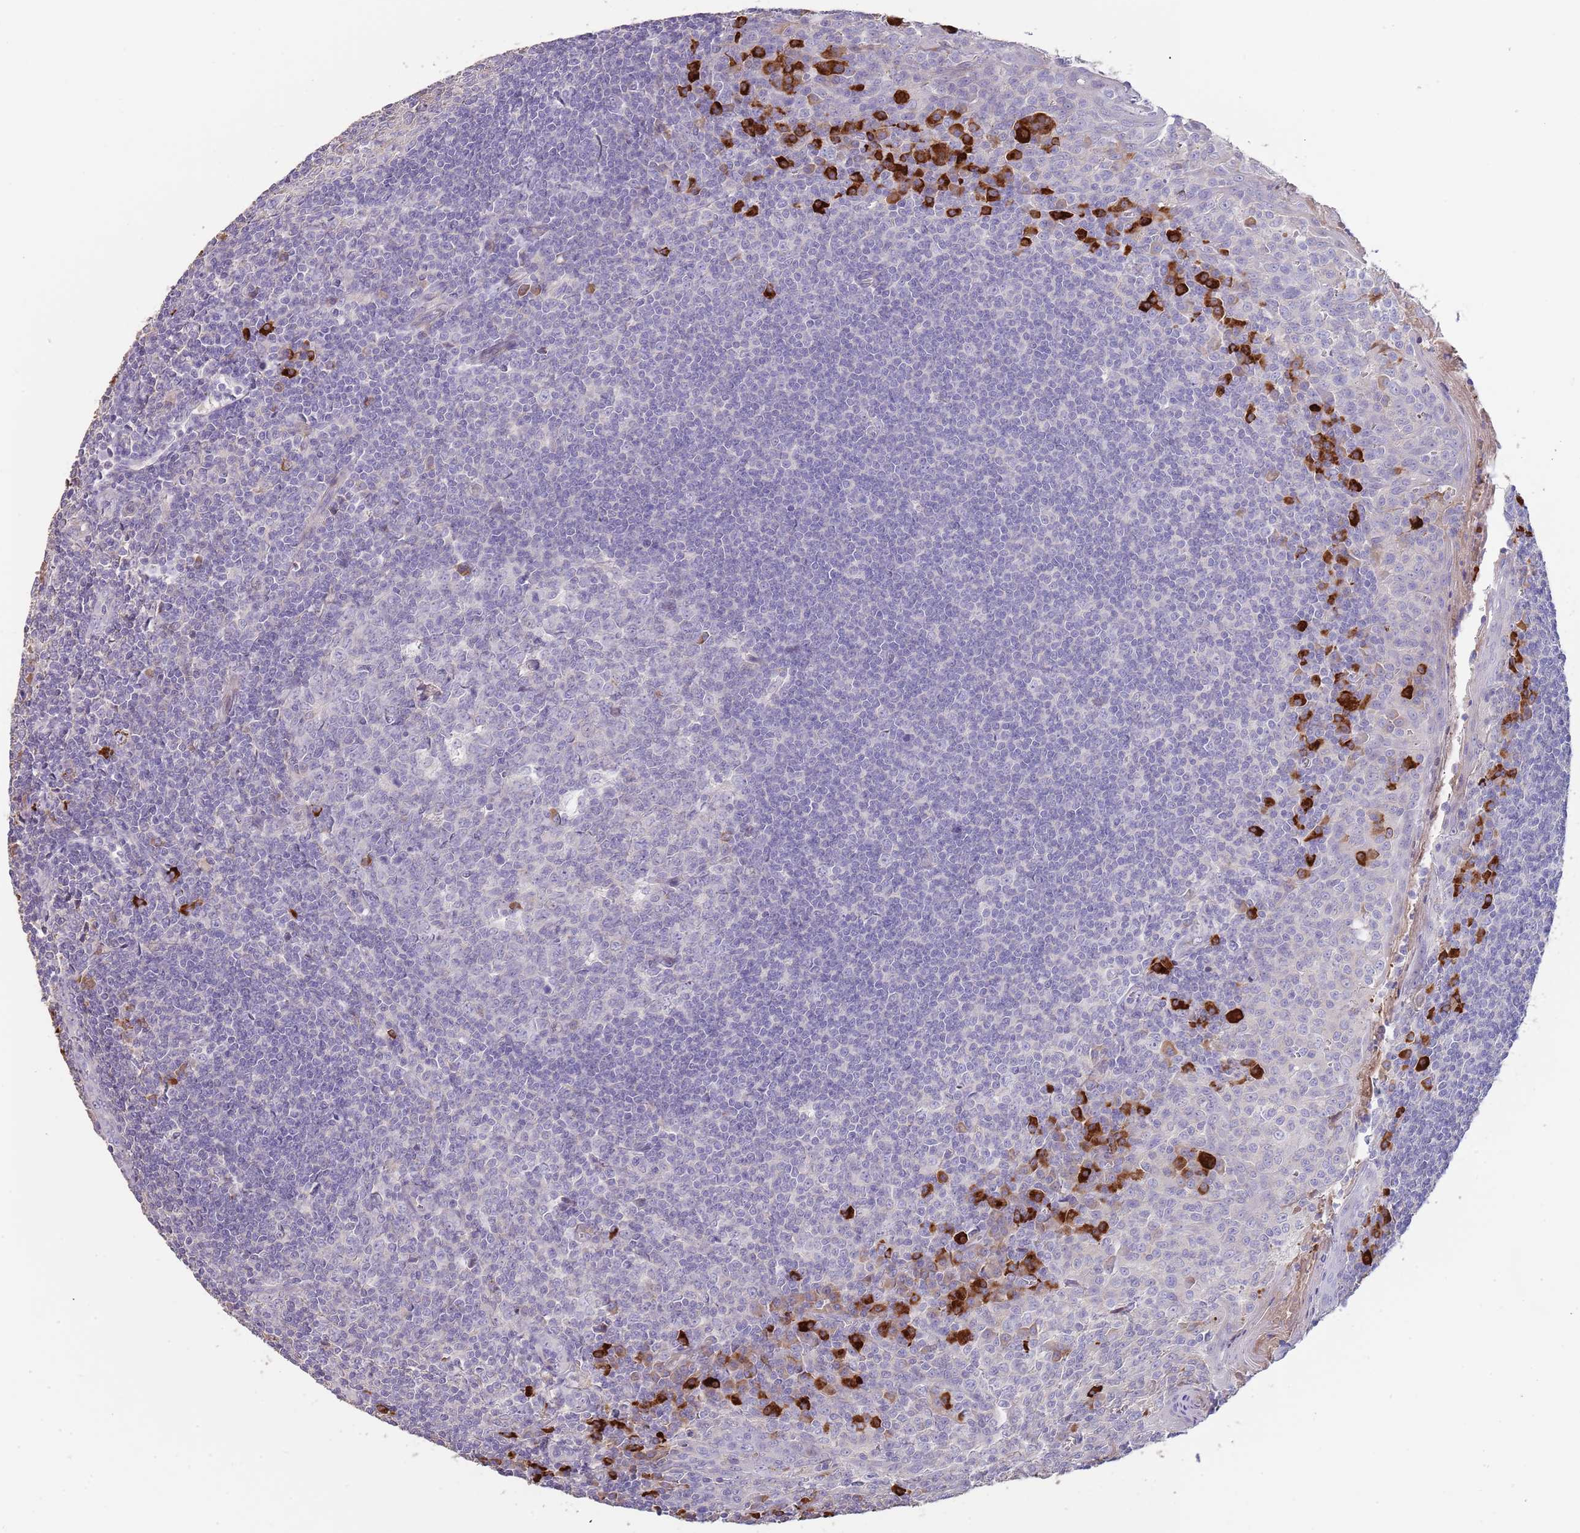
{"staining": {"intensity": "strong", "quantity": "<25%", "location": "cytoplasmic/membranous"}, "tissue": "tonsil", "cell_type": "Germinal center cells", "image_type": "normal", "snomed": [{"axis": "morphology", "description": "Normal tissue, NOS"}, {"axis": "topography", "description": "Tonsil"}], "caption": "Strong cytoplasmic/membranous protein positivity is seen in about <25% of germinal center cells in tonsil. The staining is performed using DAB (3,3'-diaminobenzidine) brown chromogen to label protein expression. The nuclei are counter-stained blue using hematoxylin.", "gene": "SUSD1", "patient": {"sex": "male", "age": 27}}